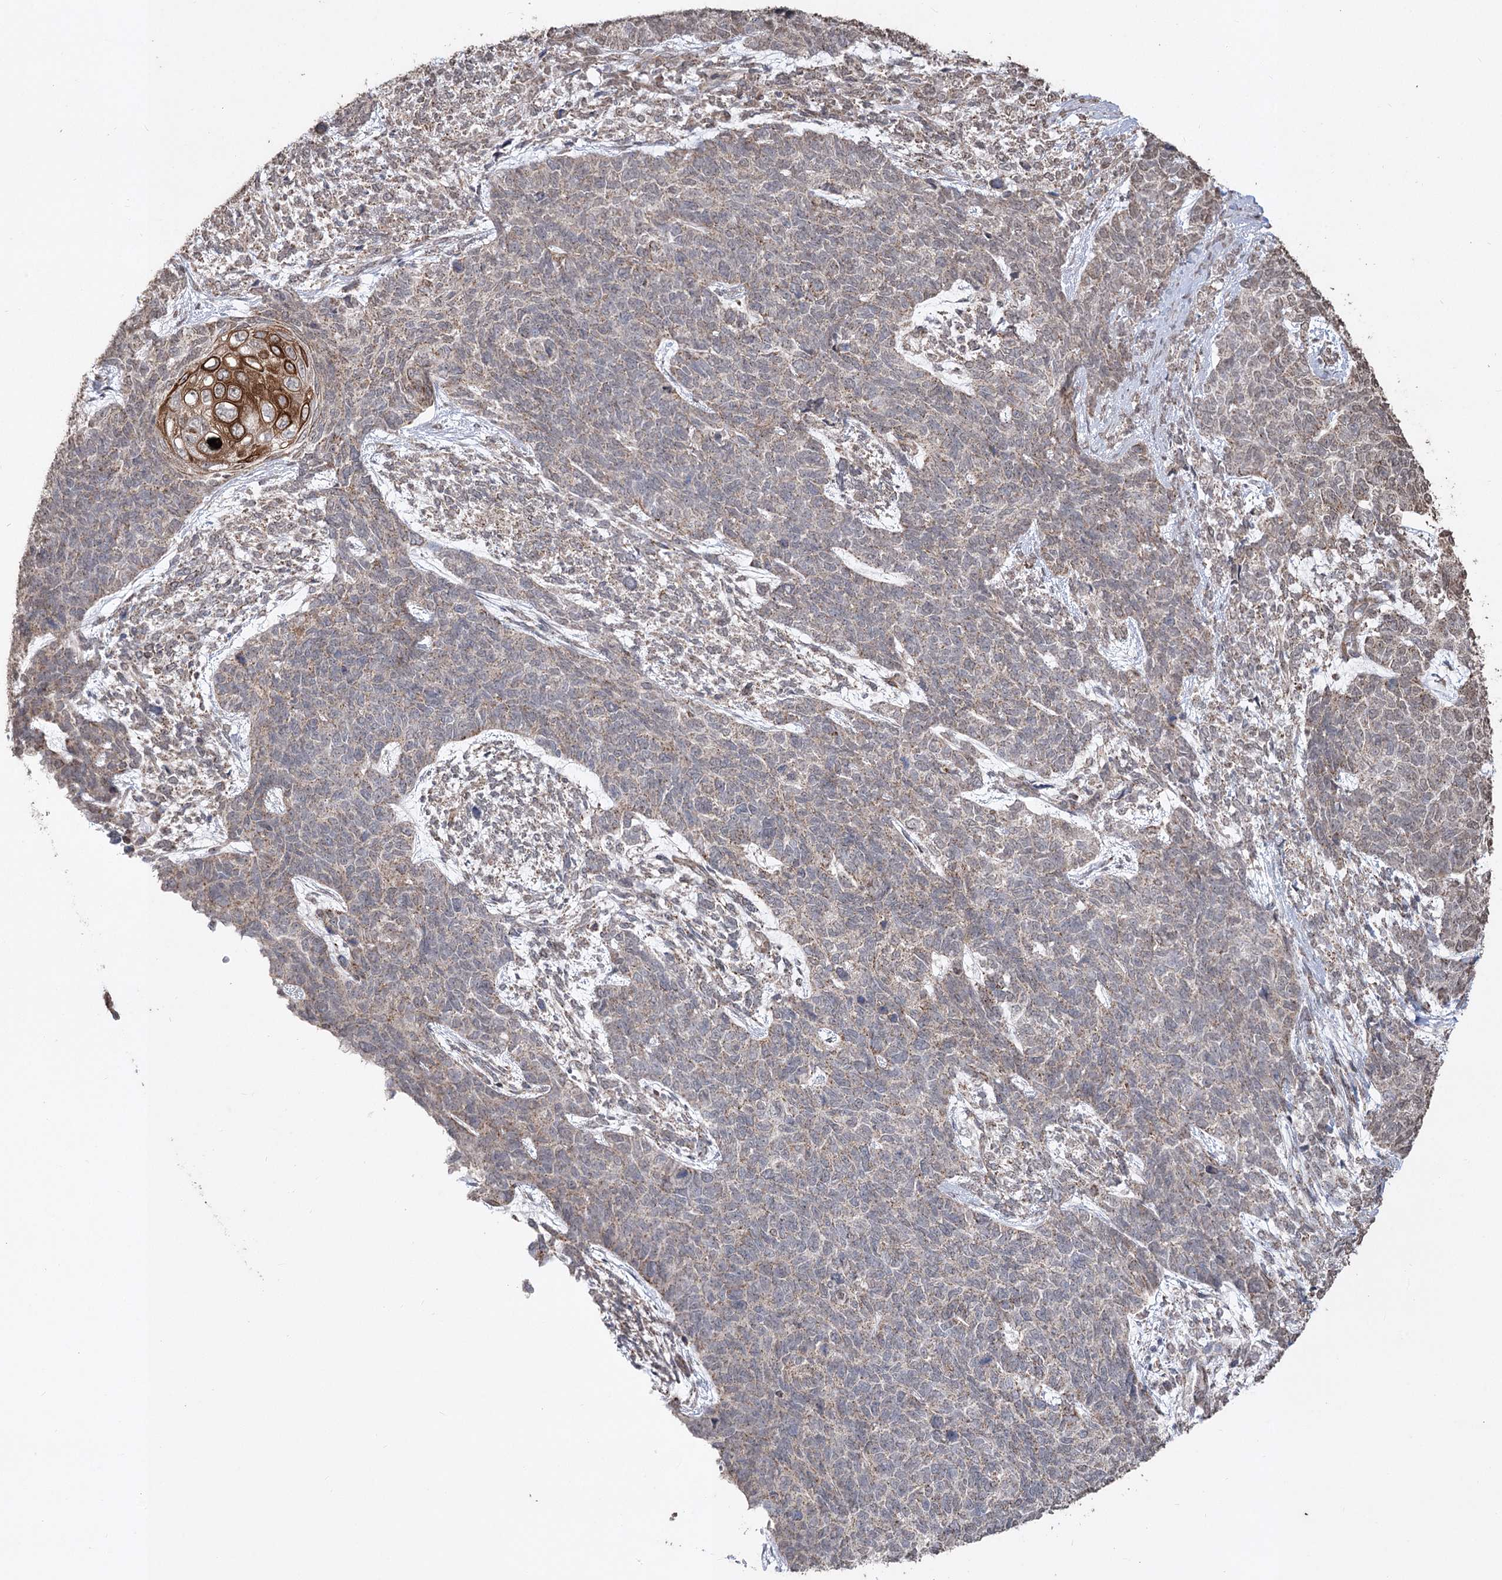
{"staining": {"intensity": "weak", "quantity": "25%-75%", "location": "cytoplasmic/membranous"}, "tissue": "cervical cancer", "cell_type": "Tumor cells", "image_type": "cancer", "snomed": [{"axis": "morphology", "description": "Squamous cell carcinoma, NOS"}, {"axis": "topography", "description": "Cervix"}], "caption": "Immunohistochemistry (IHC) (DAB (3,3'-diaminobenzidine)) staining of human squamous cell carcinoma (cervical) shows weak cytoplasmic/membranous protein staining in approximately 25%-75% of tumor cells.", "gene": "ZSCAN23", "patient": {"sex": "female", "age": 63}}